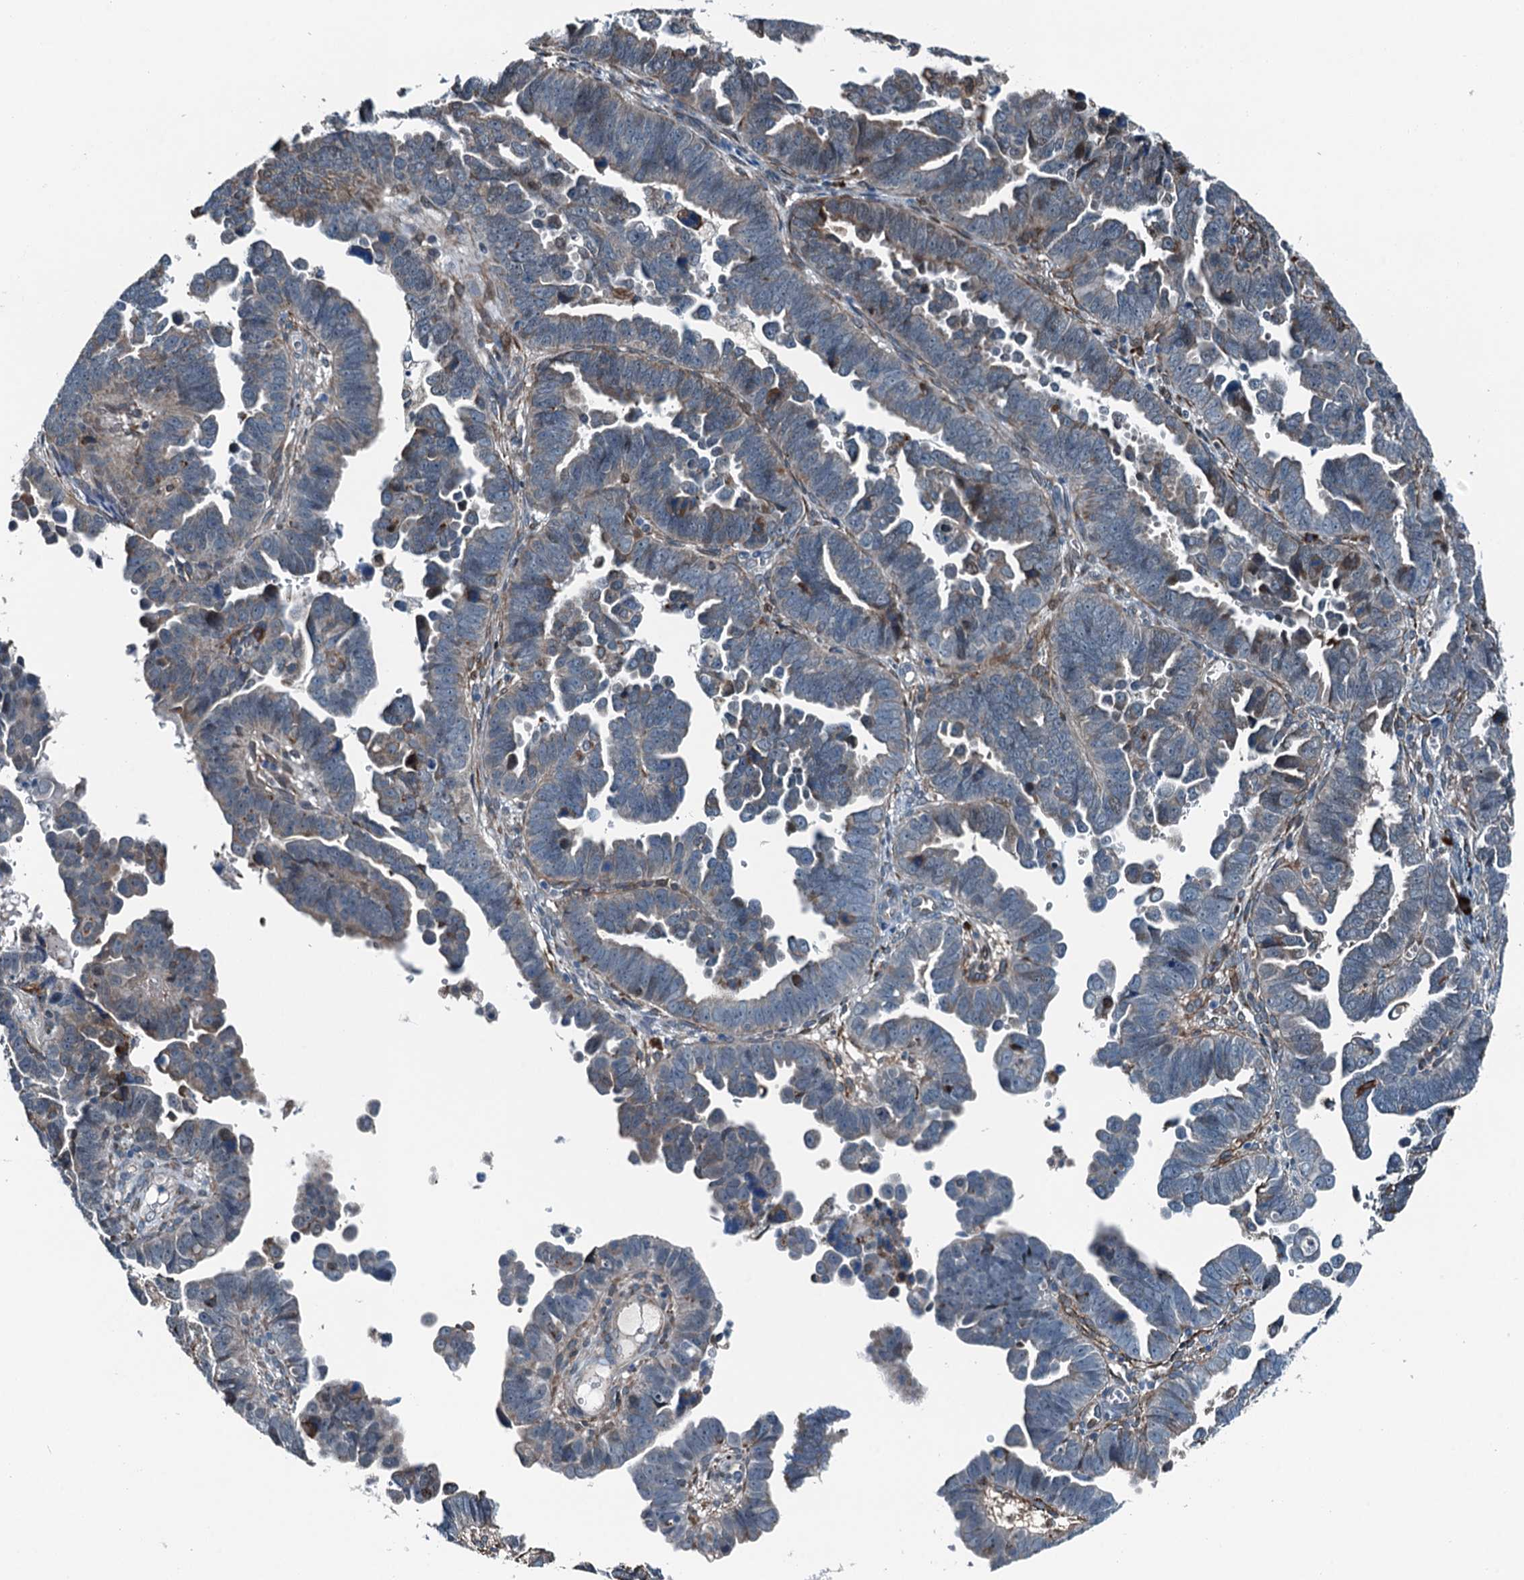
{"staining": {"intensity": "weak", "quantity": "<25%", "location": "cytoplasmic/membranous"}, "tissue": "endometrial cancer", "cell_type": "Tumor cells", "image_type": "cancer", "snomed": [{"axis": "morphology", "description": "Adenocarcinoma, NOS"}, {"axis": "topography", "description": "Endometrium"}], "caption": "Protein analysis of adenocarcinoma (endometrial) demonstrates no significant positivity in tumor cells. (DAB (3,3'-diaminobenzidine) IHC, high magnification).", "gene": "TAMALIN", "patient": {"sex": "female", "age": 75}}